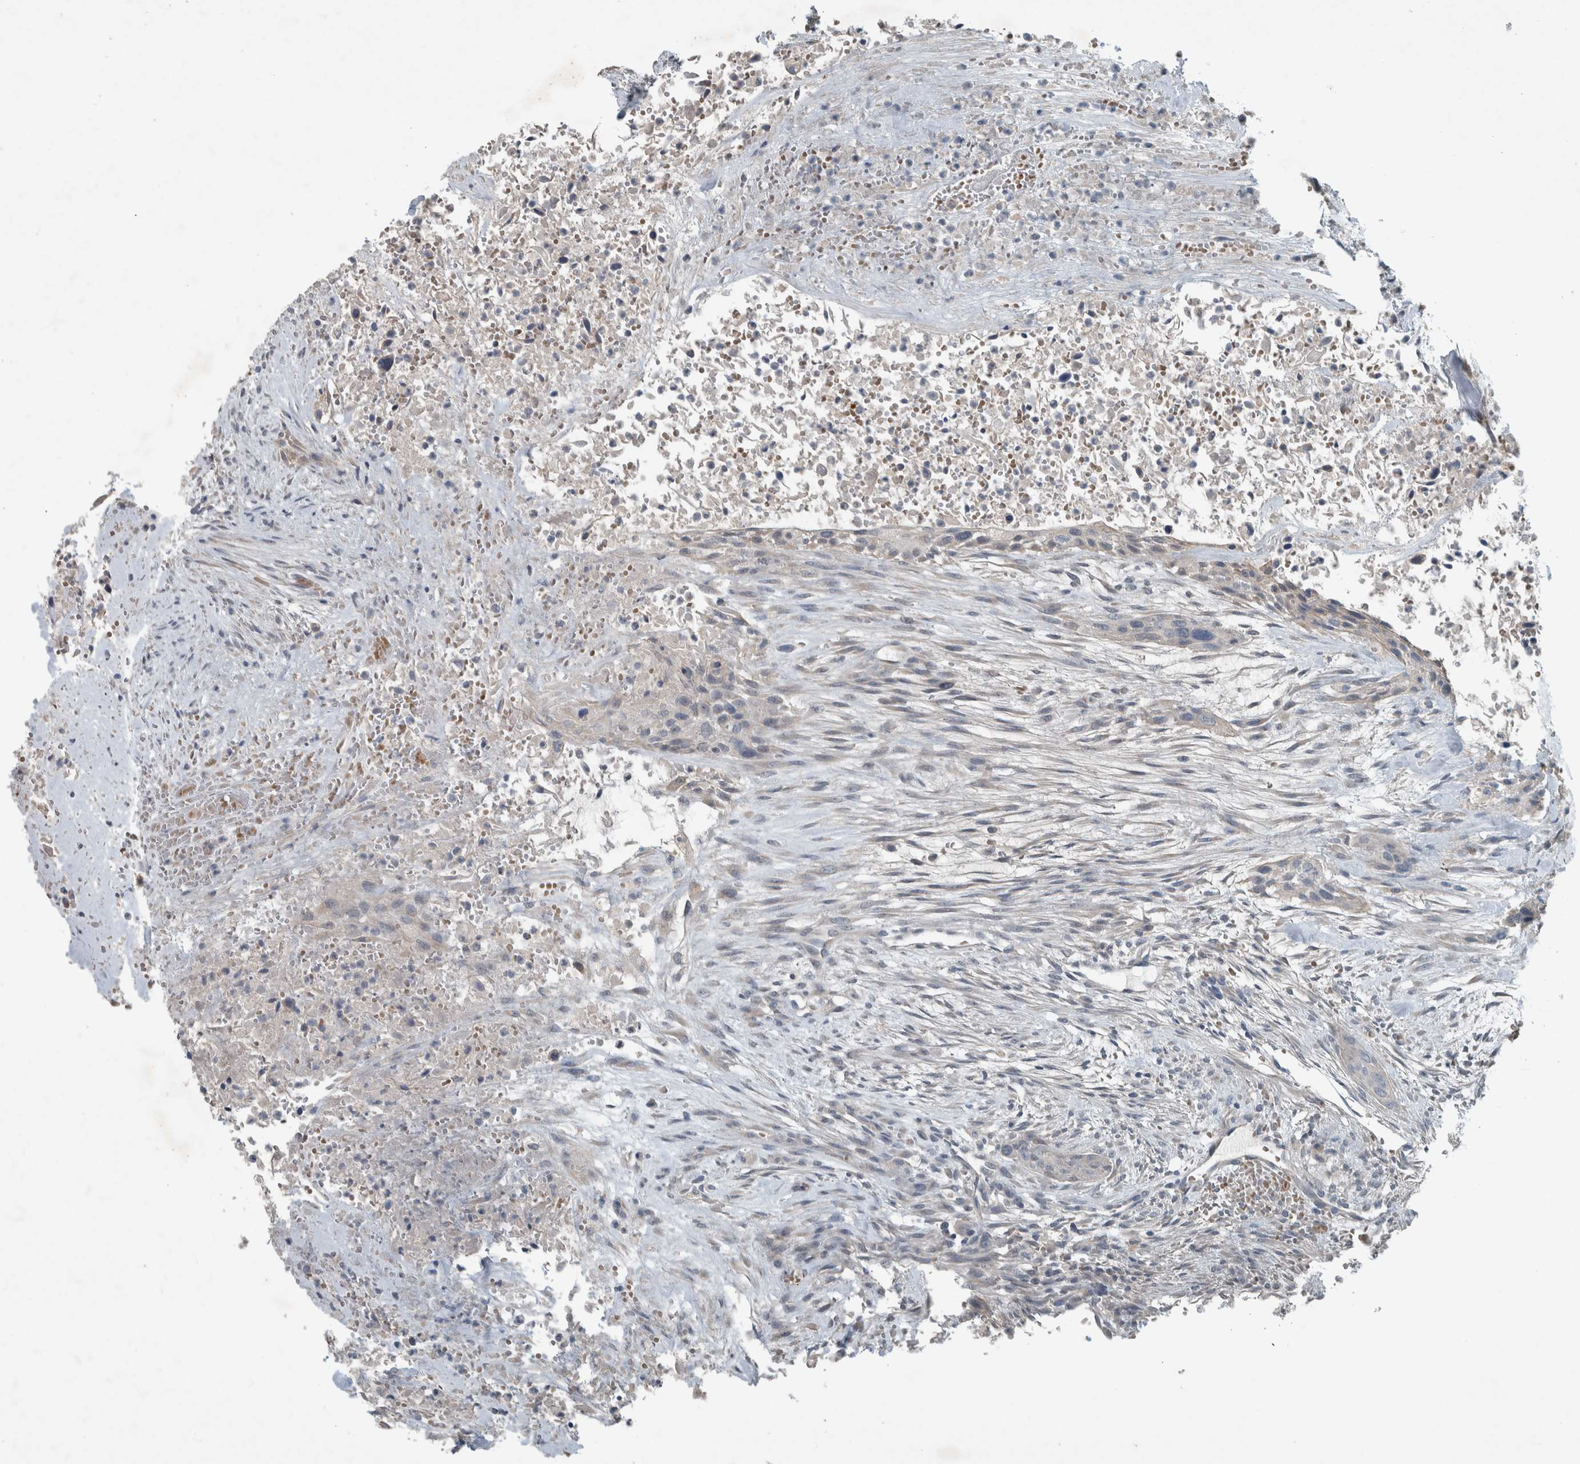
{"staining": {"intensity": "negative", "quantity": "none", "location": "none"}, "tissue": "urothelial cancer", "cell_type": "Tumor cells", "image_type": "cancer", "snomed": [{"axis": "morphology", "description": "Urothelial carcinoma, High grade"}, {"axis": "topography", "description": "Urinary bladder"}], "caption": "This photomicrograph is of high-grade urothelial carcinoma stained with immunohistochemistry to label a protein in brown with the nuclei are counter-stained blue. There is no expression in tumor cells. (IHC, brightfield microscopy, high magnification).", "gene": "JADE2", "patient": {"sex": "male", "age": 35}}